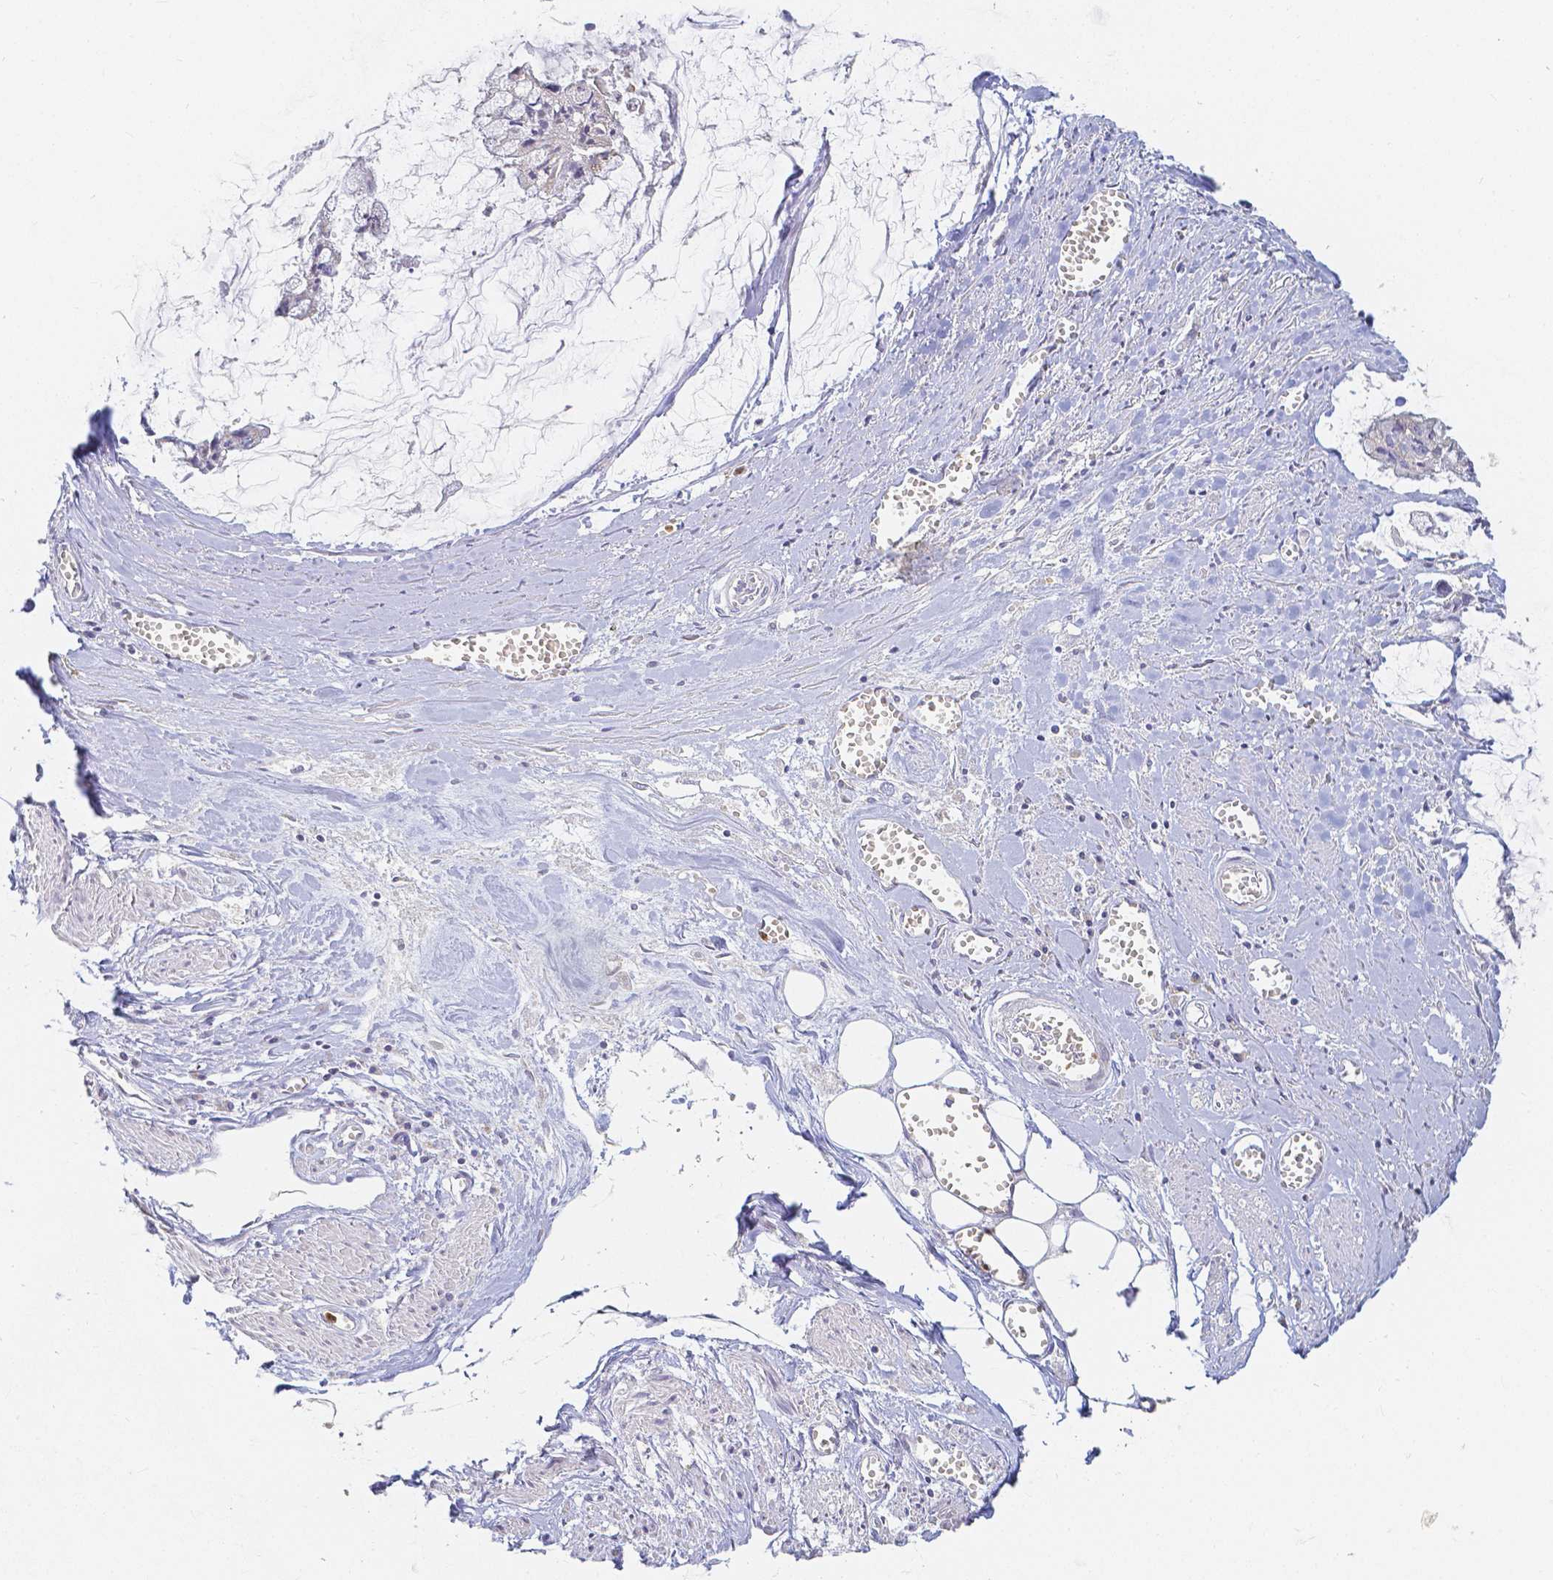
{"staining": {"intensity": "negative", "quantity": "none", "location": "none"}, "tissue": "ovarian cancer", "cell_type": "Tumor cells", "image_type": "cancer", "snomed": [{"axis": "morphology", "description": "Cystadenocarcinoma, mucinous, NOS"}, {"axis": "topography", "description": "Ovary"}], "caption": "Immunohistochemistry histopathology image of human ovarian cancer stained for a protein (brown), which shows no positivity in tumor cells.", "gene": "KCNH1", "patient": {"sex": "female", "age": 90}}